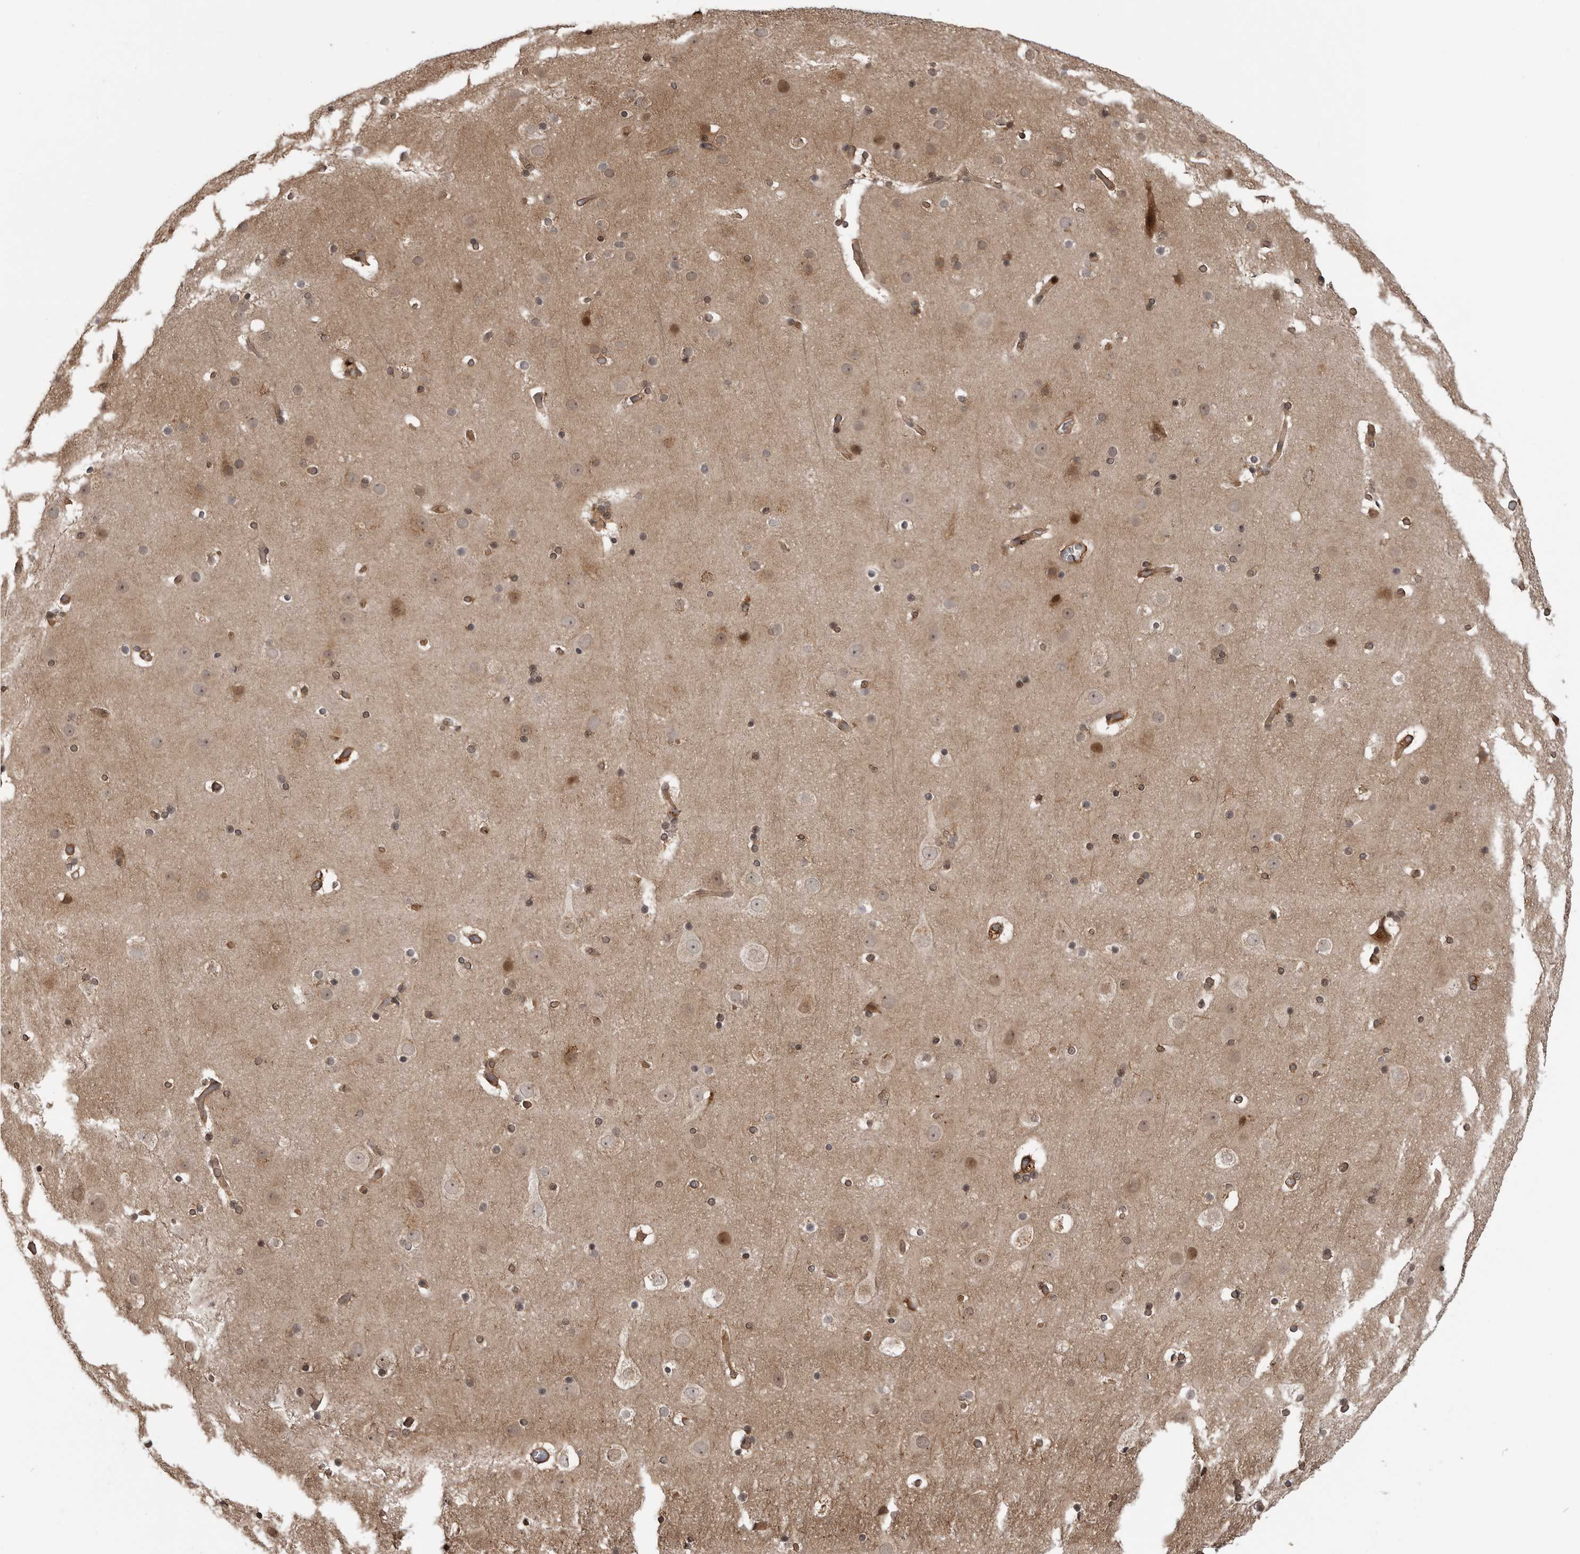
{"staining": {"intensity": "moderate", "quantity": ">75%", "location": "cytoplasmic/membranous,nuclear"}, "tissue": "cerebral cortex", "cell_type": "Endothelial cells", "image_type": "normal", "snomed": [{"axis": "morphology", "description": "Normal tissue, NOS"}, {"axis": "topography", "description": "Cerebral cortex"}], "caption": "Immunohistochemistry (DAB) staining of benign human cerebral cortex displays moderate cytoplasmic/membranous,nuclear protein staining in about >75% of endothelial cells.", "gene": "AKAP7", "patient": {"sex": "male", "age": 57}}